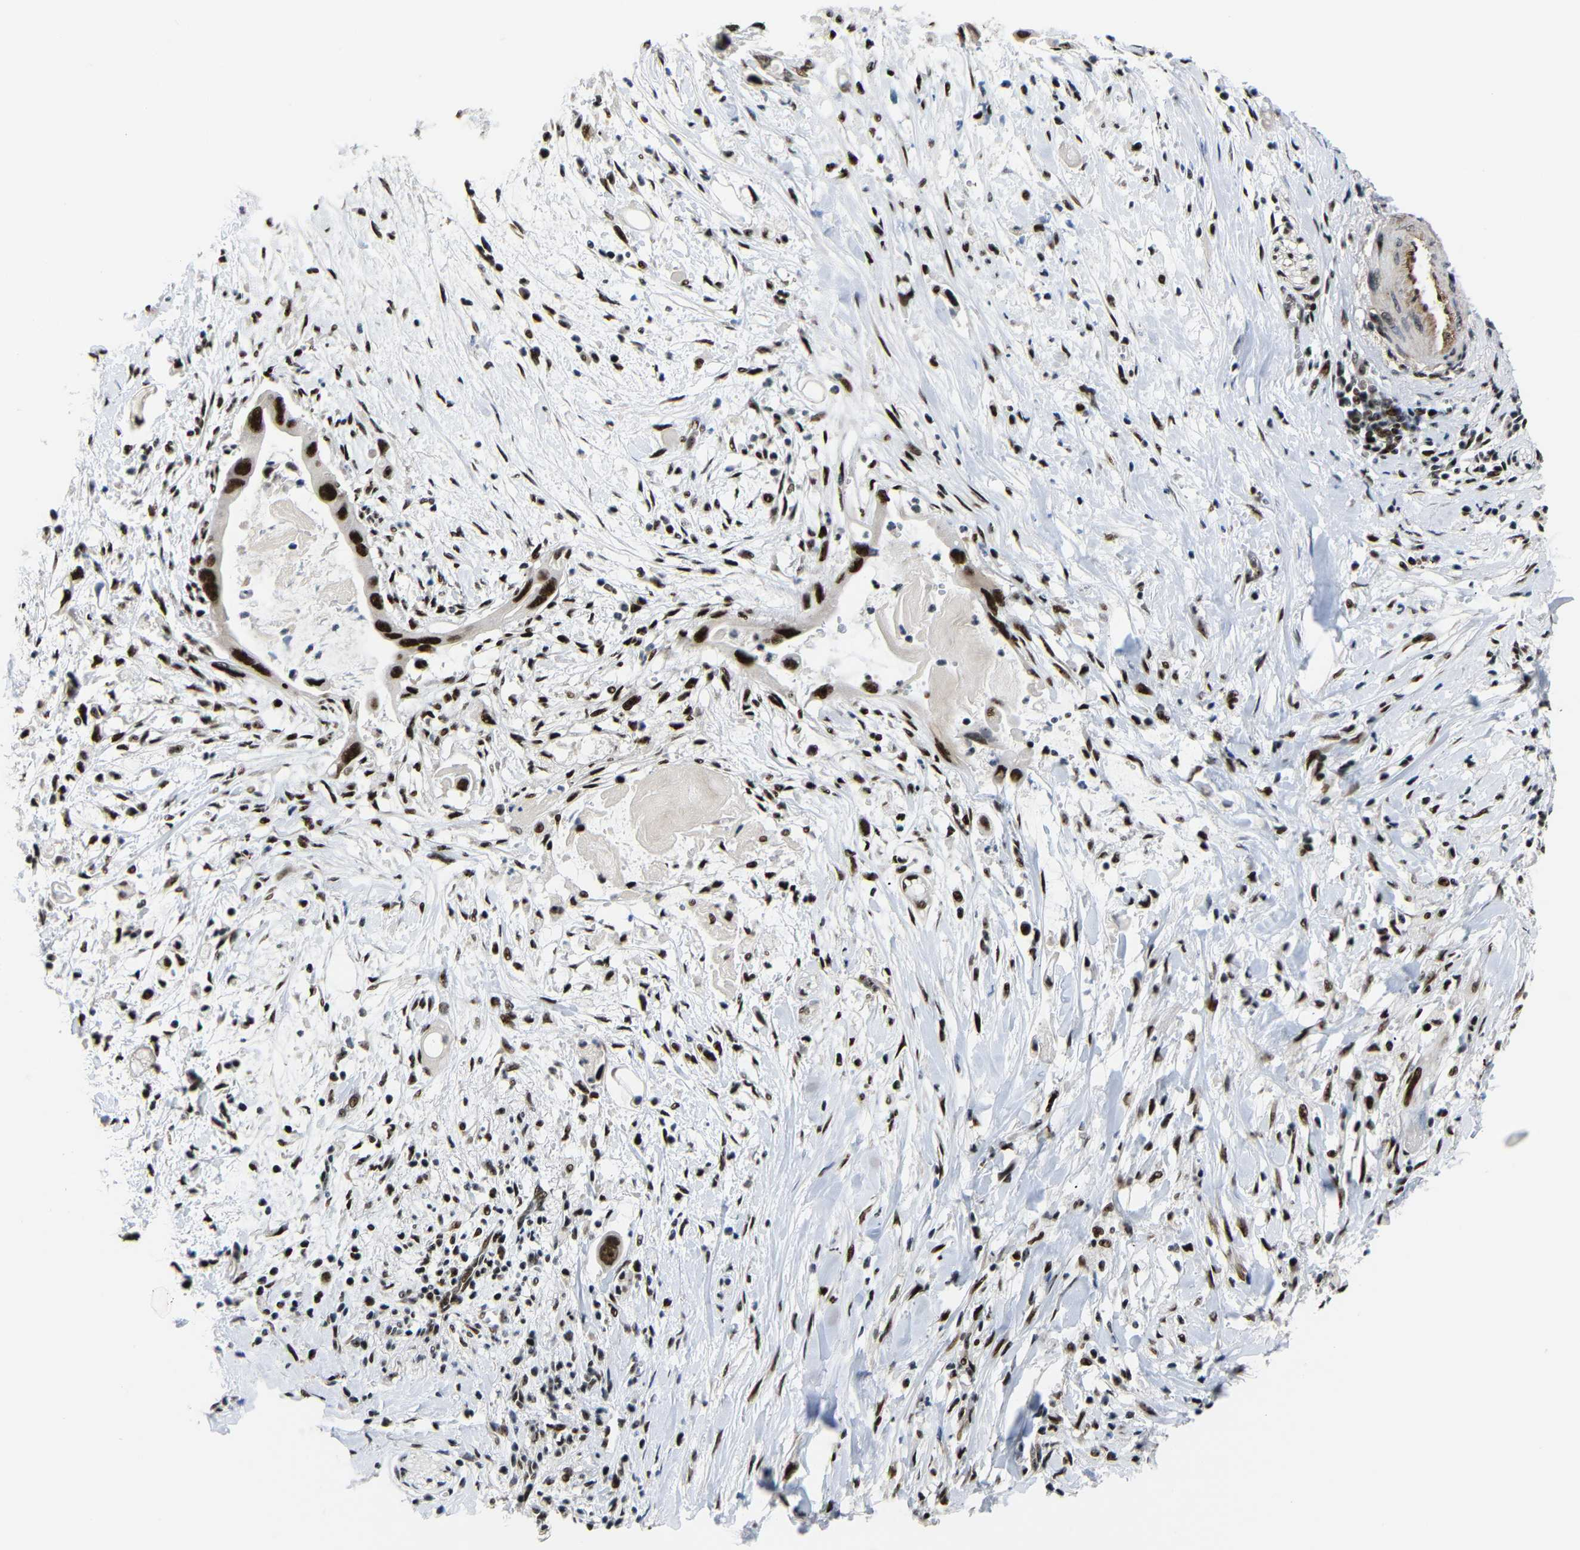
{"staining": {"intensity": "strong", "quantity": ">75%", "location": "nuclear"}, "tissue": "pancreatic cancer", "cell_type": "Tumor cells", "image_type": "cancer", "snomed": [{"axis": "morphology", "description": "Adenocarcinoma, NOS"}, {"axis": "topography", "description": "Pancreas"}], "caption": "Brown immunohistochemical staining in adenocarcinoma (pancreatic) reveals strong nuclear expression in about >75% of tumor cells. (DAB IHC with brightfield microscopy, high magnification).", "gene": "SETDB2", "patient": {"sex": "male", "age": 55}}